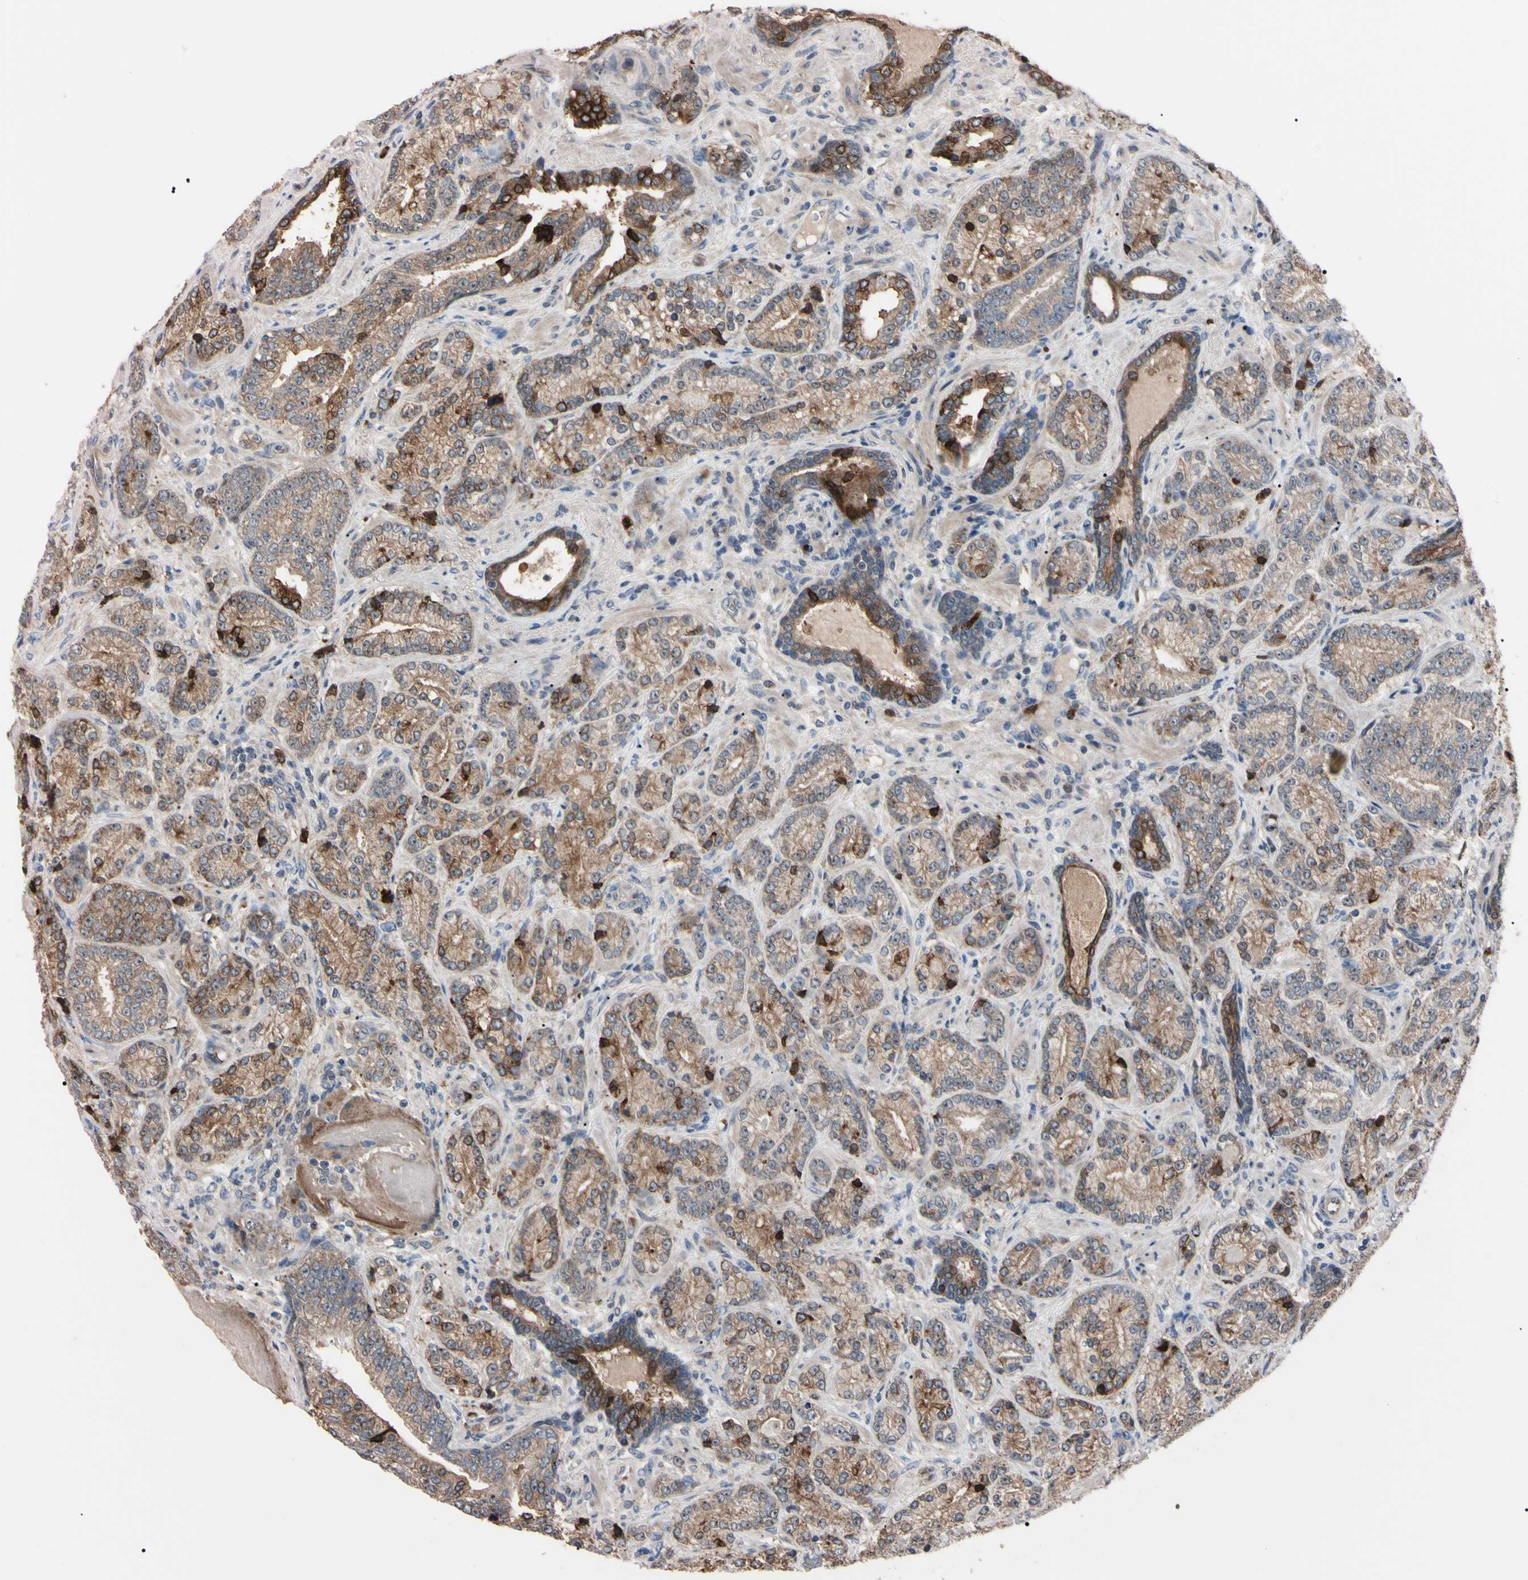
{"staining": {"intensity": "moderate", "quantity": "25%-75%", "location": "cytoplasmic/membranous,nuclear"}, "tissue": "prostate cancer", "cell_type": "Tumor cells", "image_type": "cancer", "snomed": [{"axis": "morphology", "description": "Adenocarcinoma, High grade"}, {"axis": "topography", "description": "Prostate"}], "caption": "DAB immunohistochemical staining of prostate high-grade adenocarcinoma exhibits moderate cytoplasmic/membranous and nuclear protein staining in about 25%-75% of tumor cells.", "gene": "TRAF5", "patient": {"sex": "male", "age": 61}}